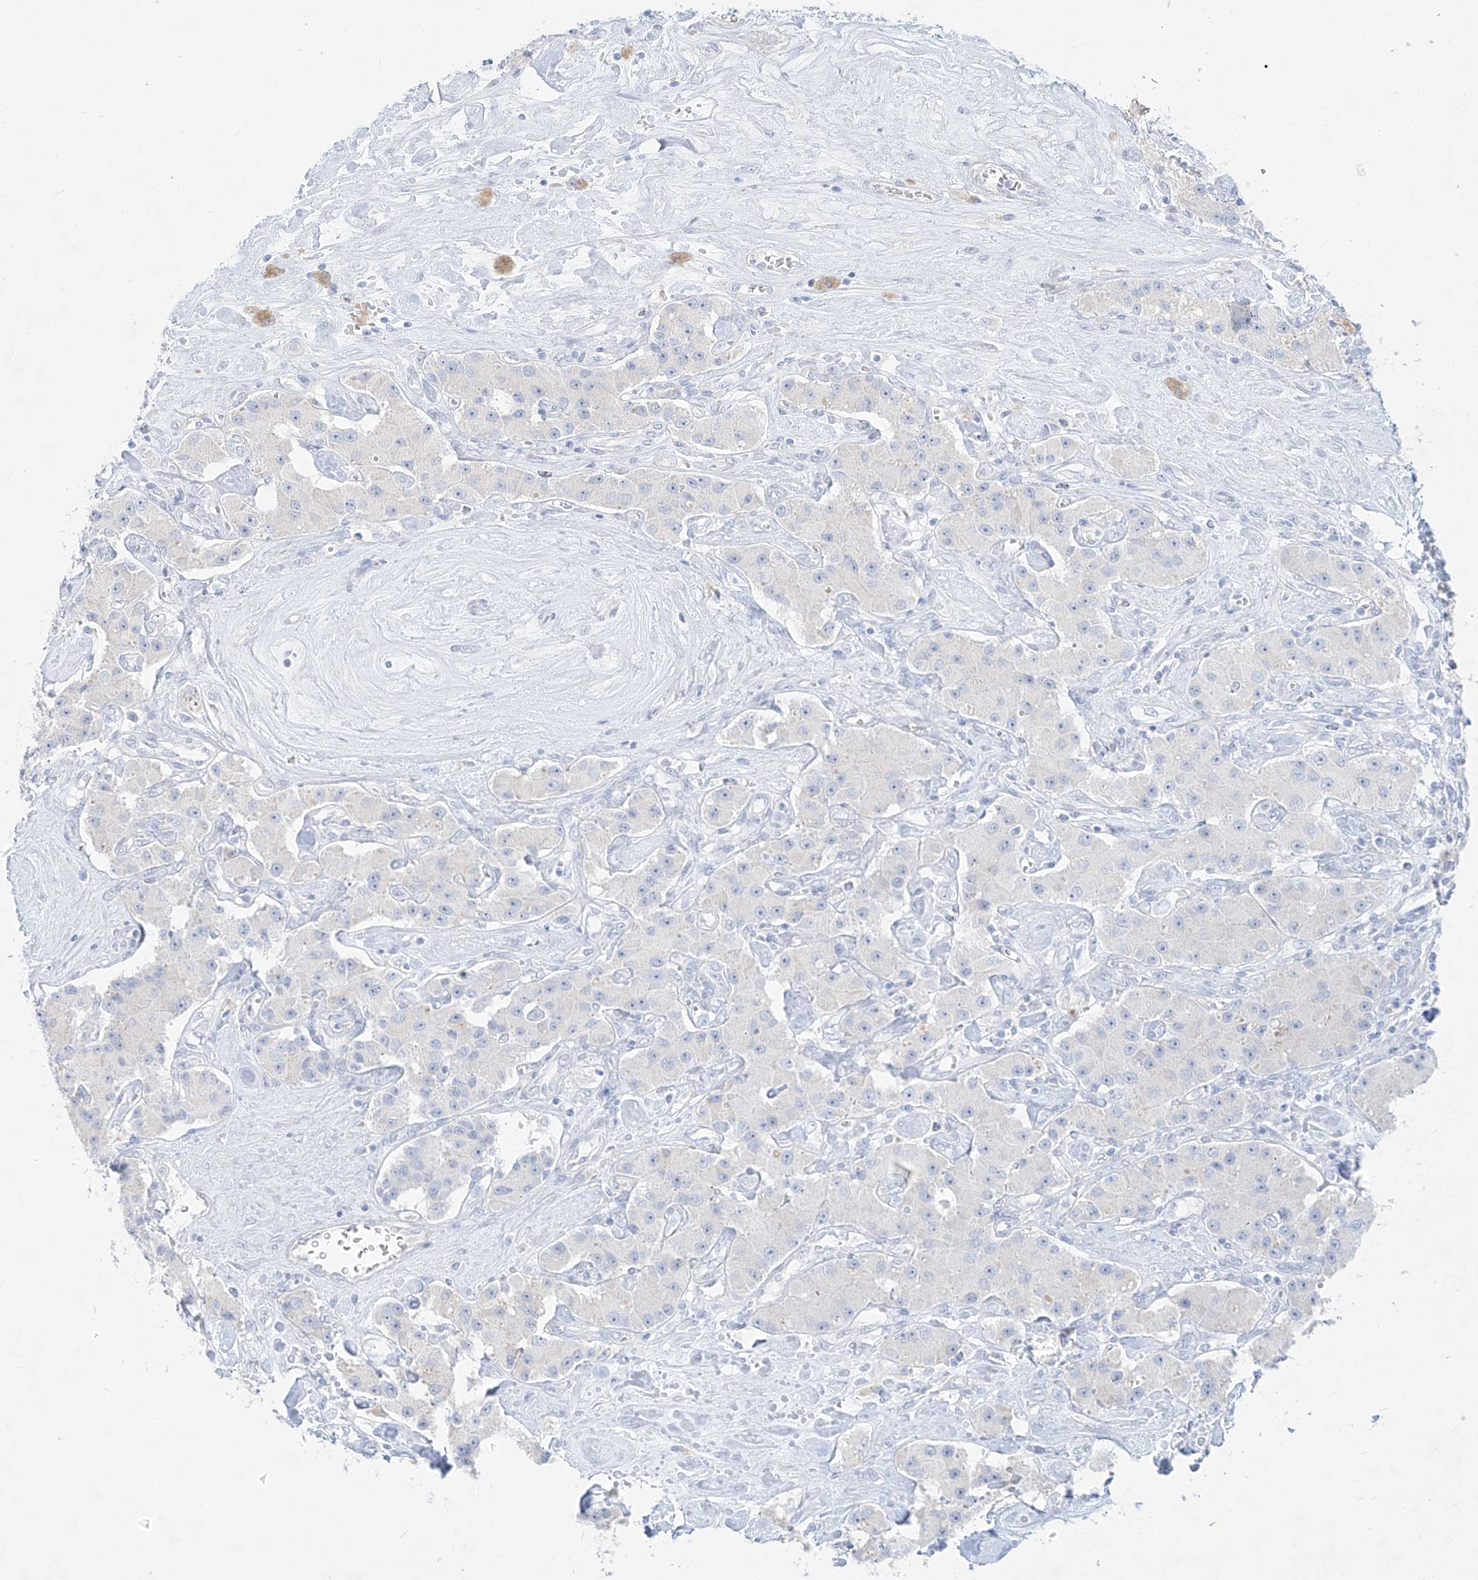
{"staining": {"intensity": "negative", "quantity": "none", "location": "none"}, "tissue": "carcinoid", "cell_type": "Tumor cells", "image_type": "cancer", "snomed": [{"axis": "morphology", "description": "Carcinoid, malignant, NOS"}, {"axis": "topography", "description": "Pancreas"}], "caption": "Tumor cells are negative for protein expression in human carcinoid.", "gene": "TGM4", "patient": {"sex": "male", "age": 41}}